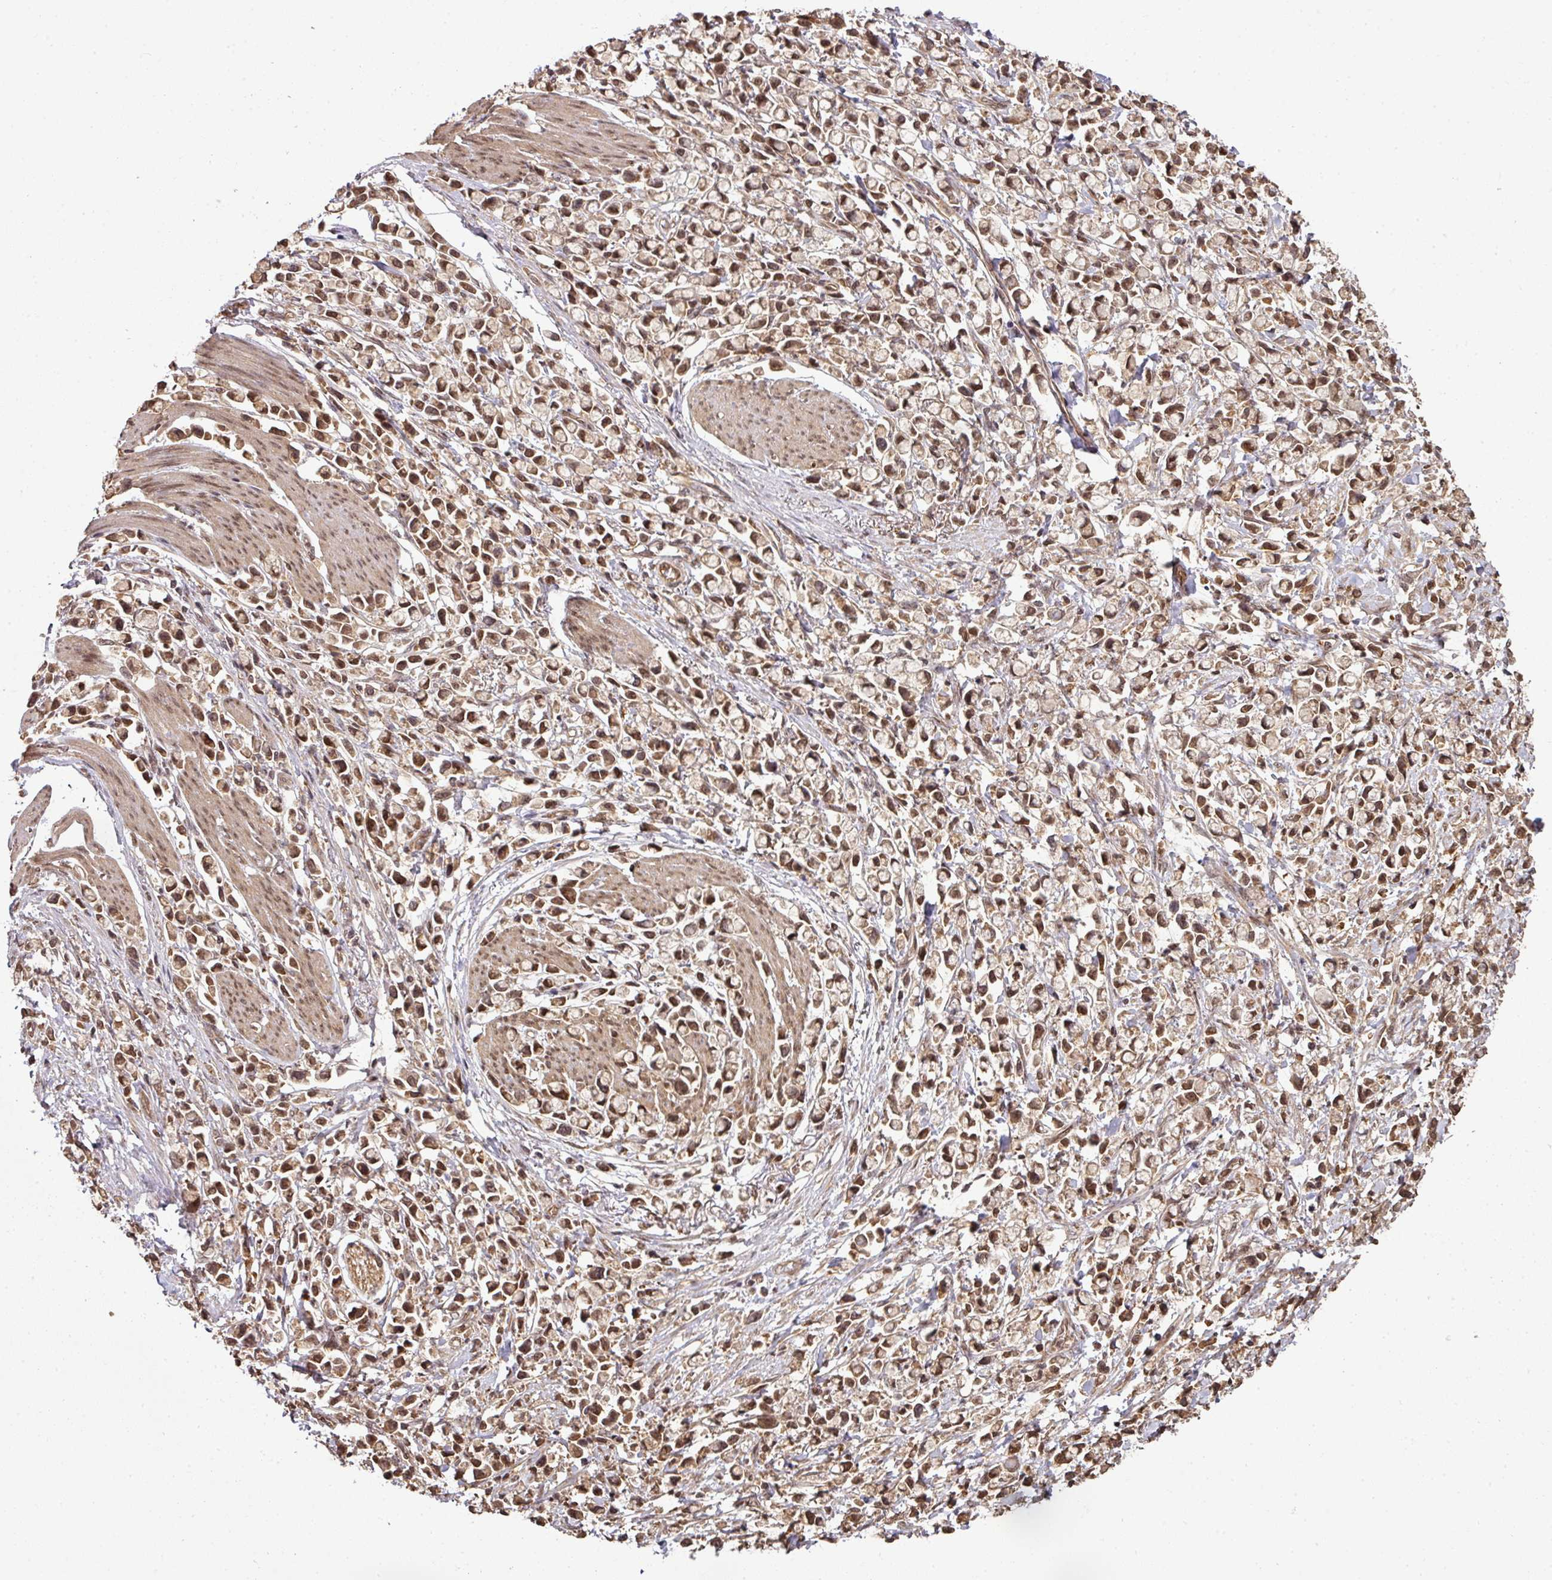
{"staining": {"intensity": "moderate", "quantity": ">75%", "location": "cytoplasmic/membranous,nuclear"}, "tissue": "stomach cancer", "cell_type": "Tumor cells", "image_type": "cancer", "snomed": [{"axis": "morphology", "description": "Adenocarcinoma, NOS"}, {"axis": "topography", "description": "Stomach"}], "caption": "A histopathology image of human stomach cancer stained for a protein reveals moderate cytoplasmic/membranous and nuclear brown staining in tumor cells. The staining is performed using DAB (3,3'-diaminobenzidine) brown chromogen to label protein expression. The nuclei are counter-stained blue using hematoxylin.", "gene": "ANKRD18A", "patient": {"sex": "female", "age": 81}}